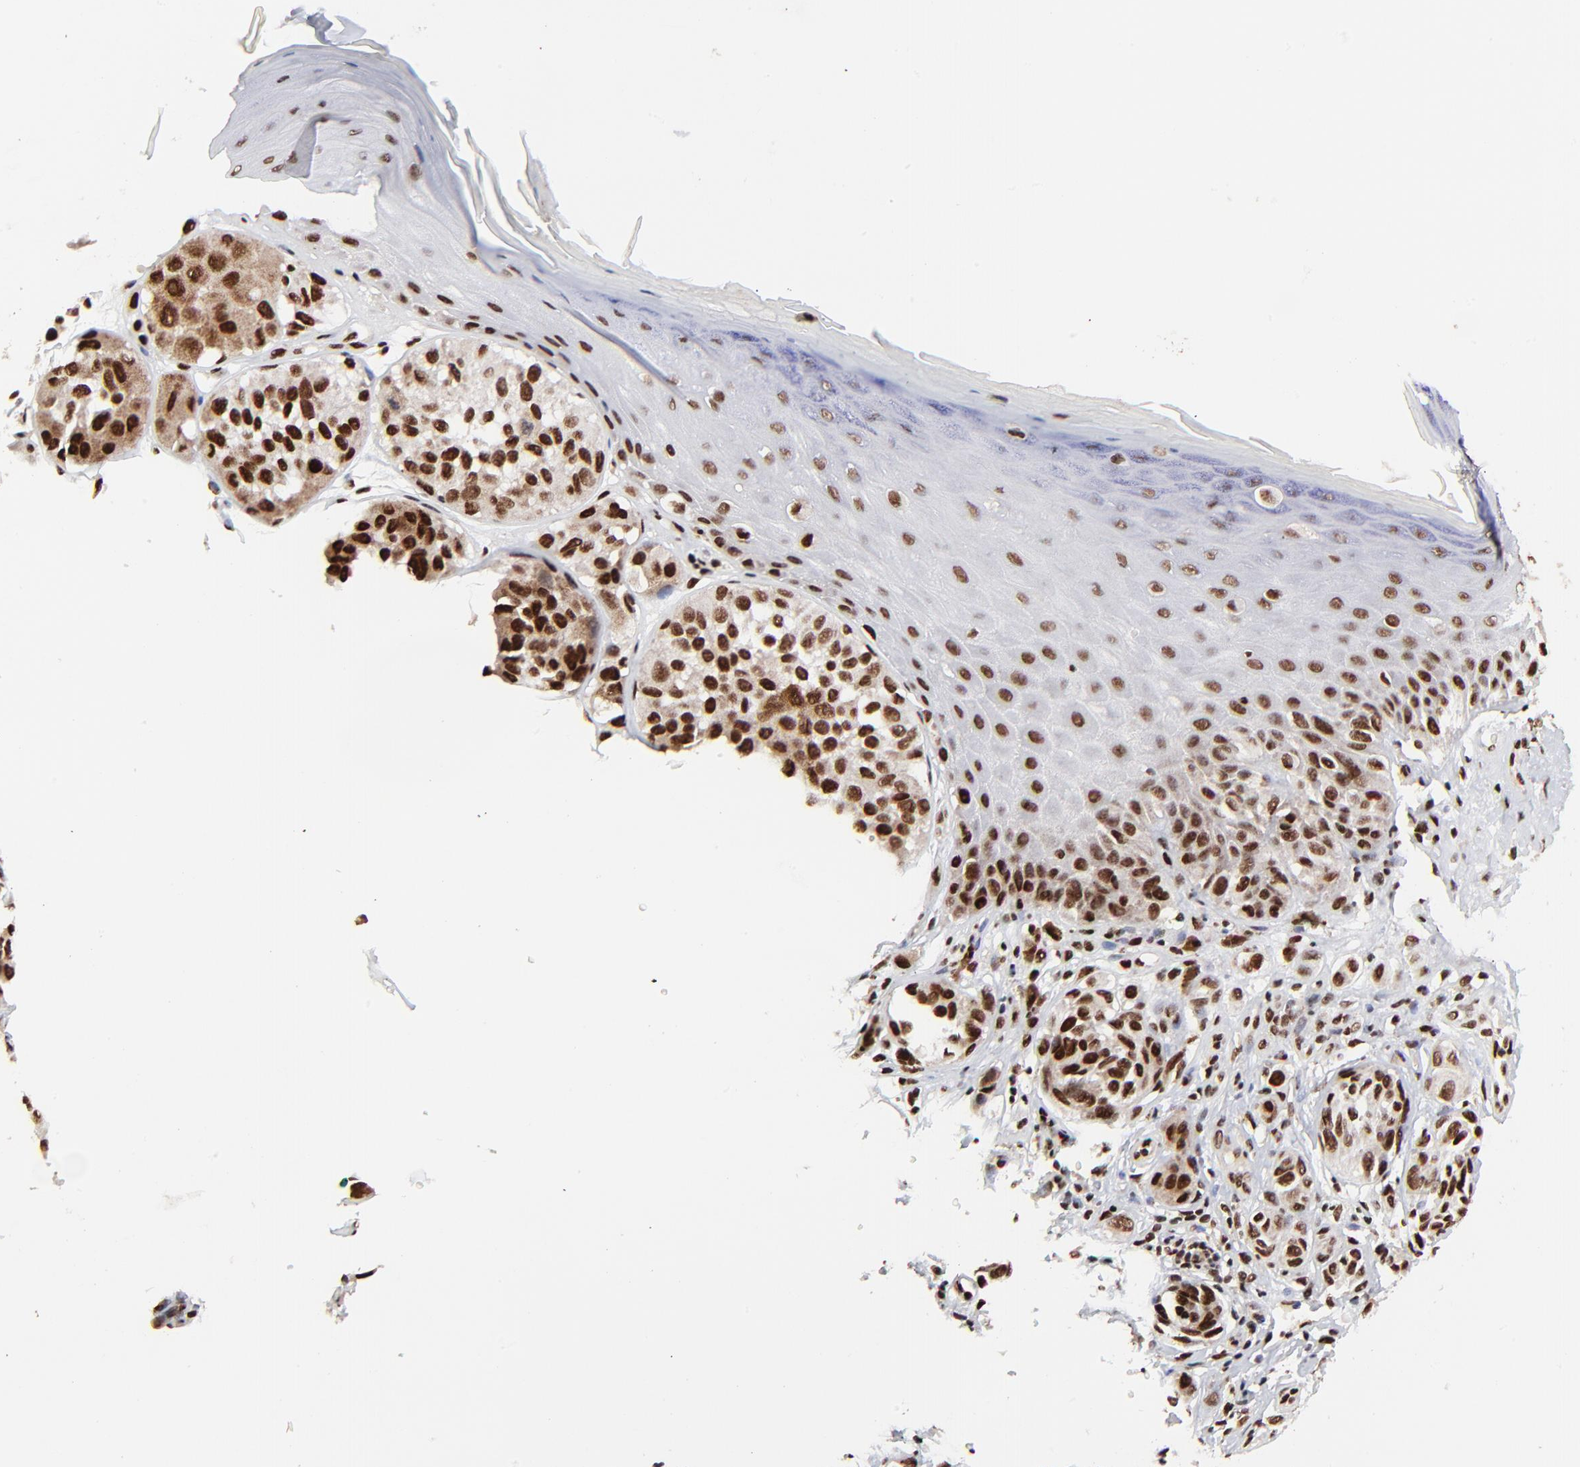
{"staining": {"intensity": "strong", "quantity": ">75%", "location": "nuclear"}, "tissue": "melanoma", "cell_type": "Tumor cells", "image_type": "cancer", "snomed": [{"axis": "morphology", "description": "Malignant melanoma, NOS"}, {"axis": "topography", "description": "Skin"}], "caption": "Immunohistochemical staining of human melanoma reveals strong nuclear protein expression in about >75% of tumor cells. (IHC, brightfield microscopy, high magnification).", "gene": "RBM22", "patient": {"sex": "male", "age": 57}}